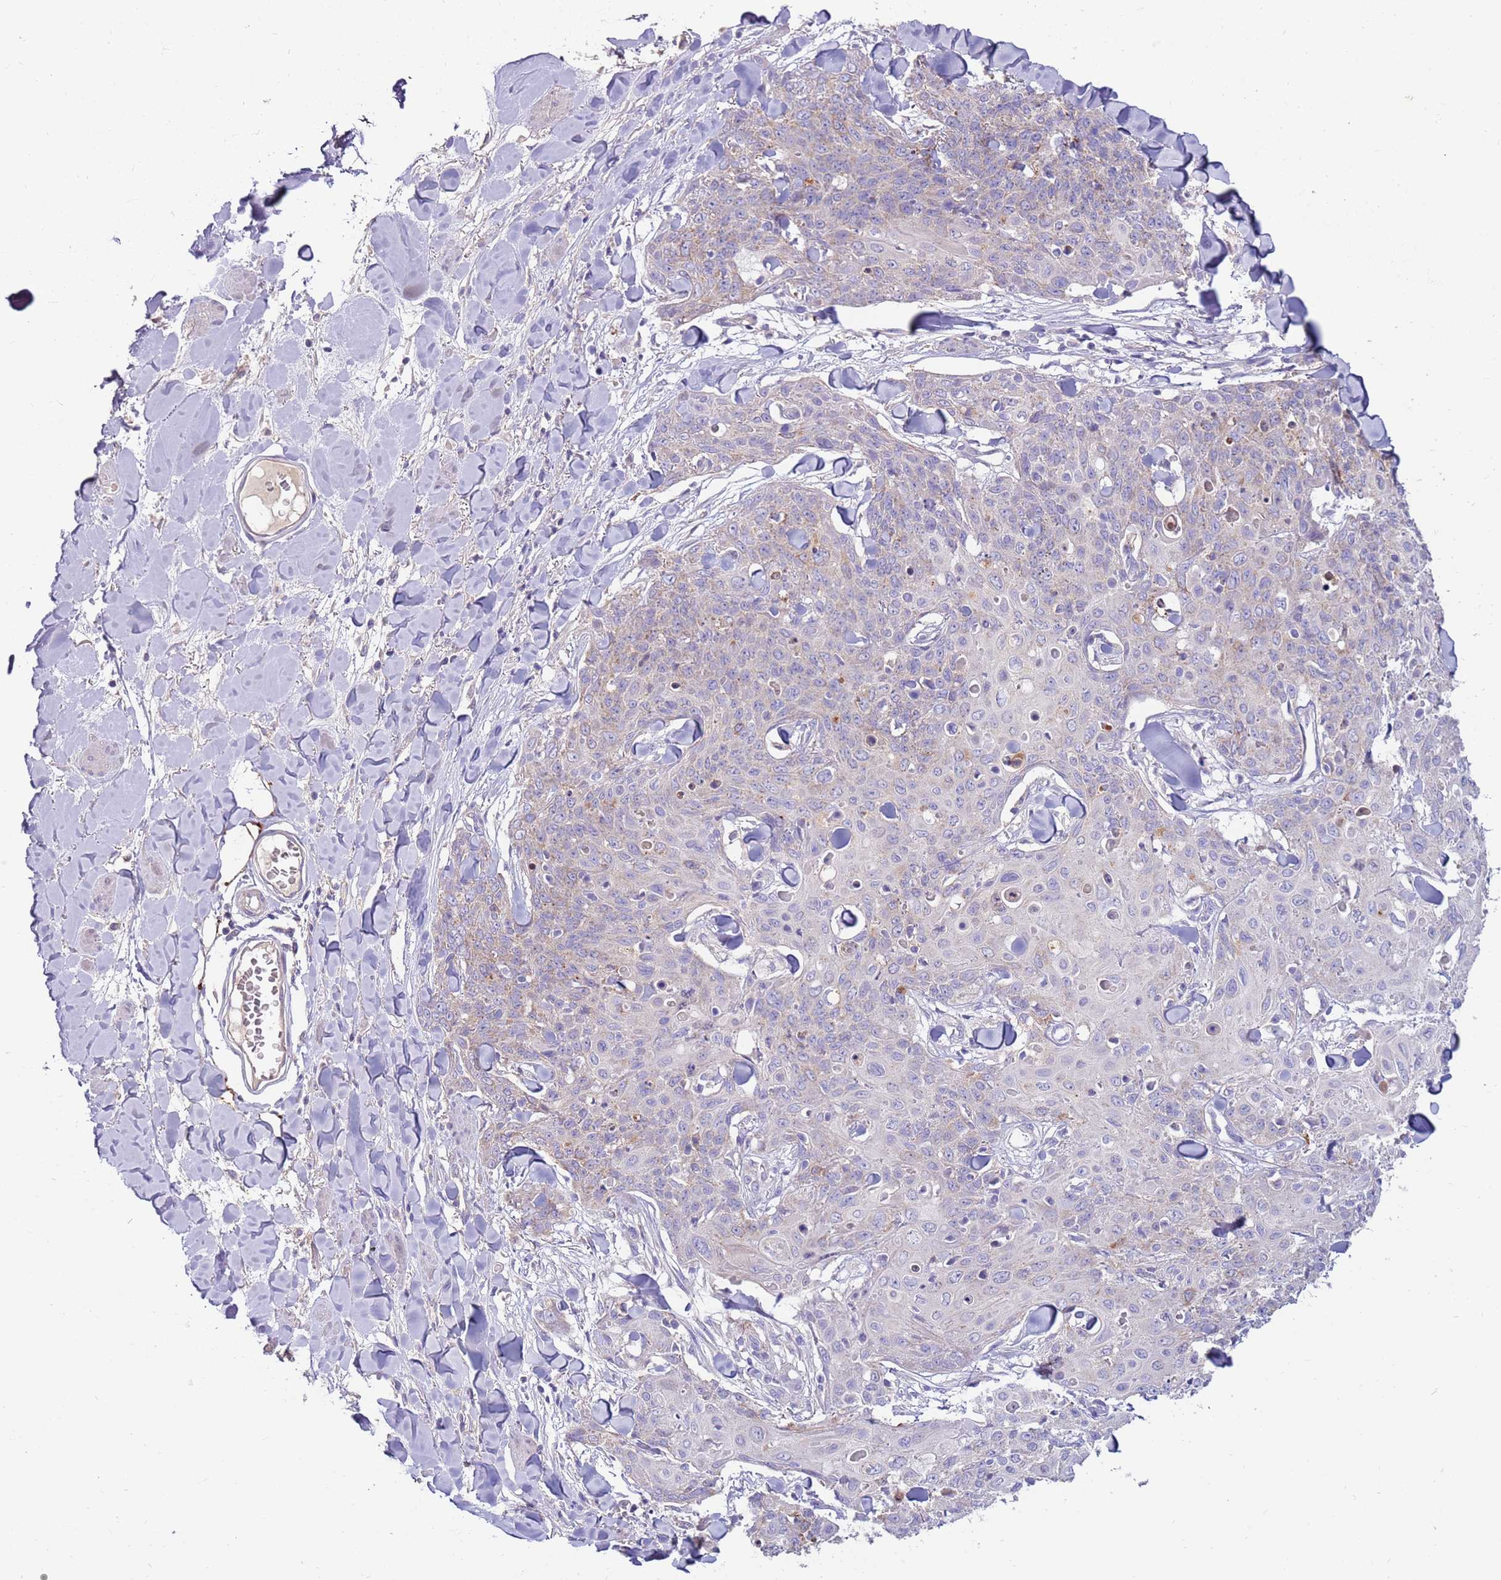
{"staining": {"intensity": "weak", "quantity": "<25%", "location": "cytoplasmic/membranous"}, "tissue": "skin cancer", "cell_type": "Tumor cells", "image_type": "cancer", "snomed": [{"axis": "morphology", "description": "Squamous cell carcinoma, NOS"}, {"axis": "topography", "description": "Skin"}, {"axis": "topography", "description": "Vulva"}], "caption": "This is an immunohistochemistry (IHC) histopathology image of human squamous cell carcinoma (skin). There is no positivity in tumor cells.", "gene": "SLC44A4", "patient": {"sex": "female", "age": 85}}